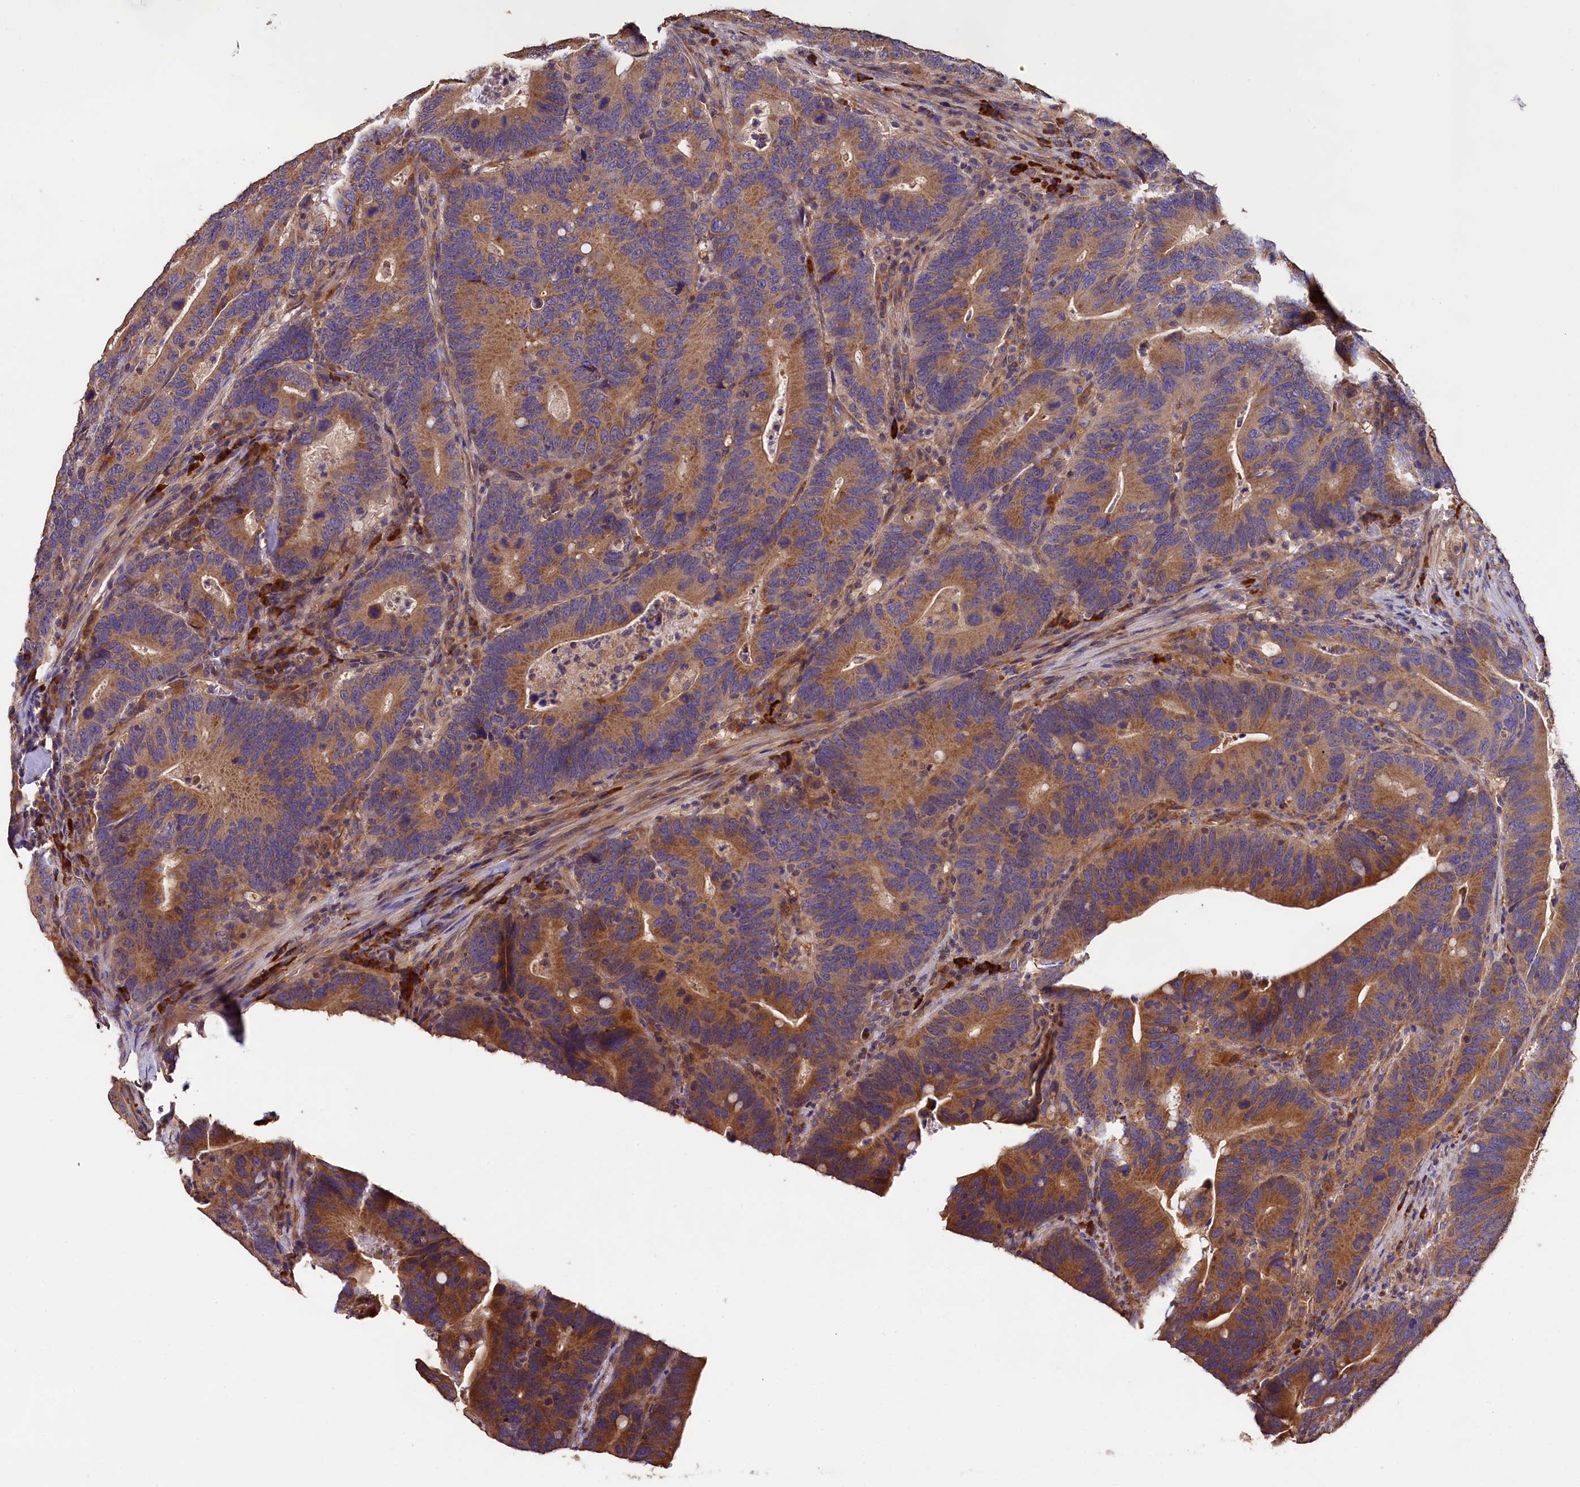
{"staining": {"intensity": "moderate", "quantity": ">75%", "location": "cytoplasmic/membranous"}, "tissue": "colorectal cancer", "cell_type": "Tumor cells", "image_type": "cancer", "snomed": [{"axis": "morphology", "description": "Adenocarcinoma, NOS"}, {"axis": "topography", "description": "Colon"}], "caption": "A brown stain shows moderate cytoplasmic/membranous positivity of a protein in colorectal adenocarcinoma tumor cells.", "gene": "ENKD1", "patient": {"sex": "female", "age": 66}}